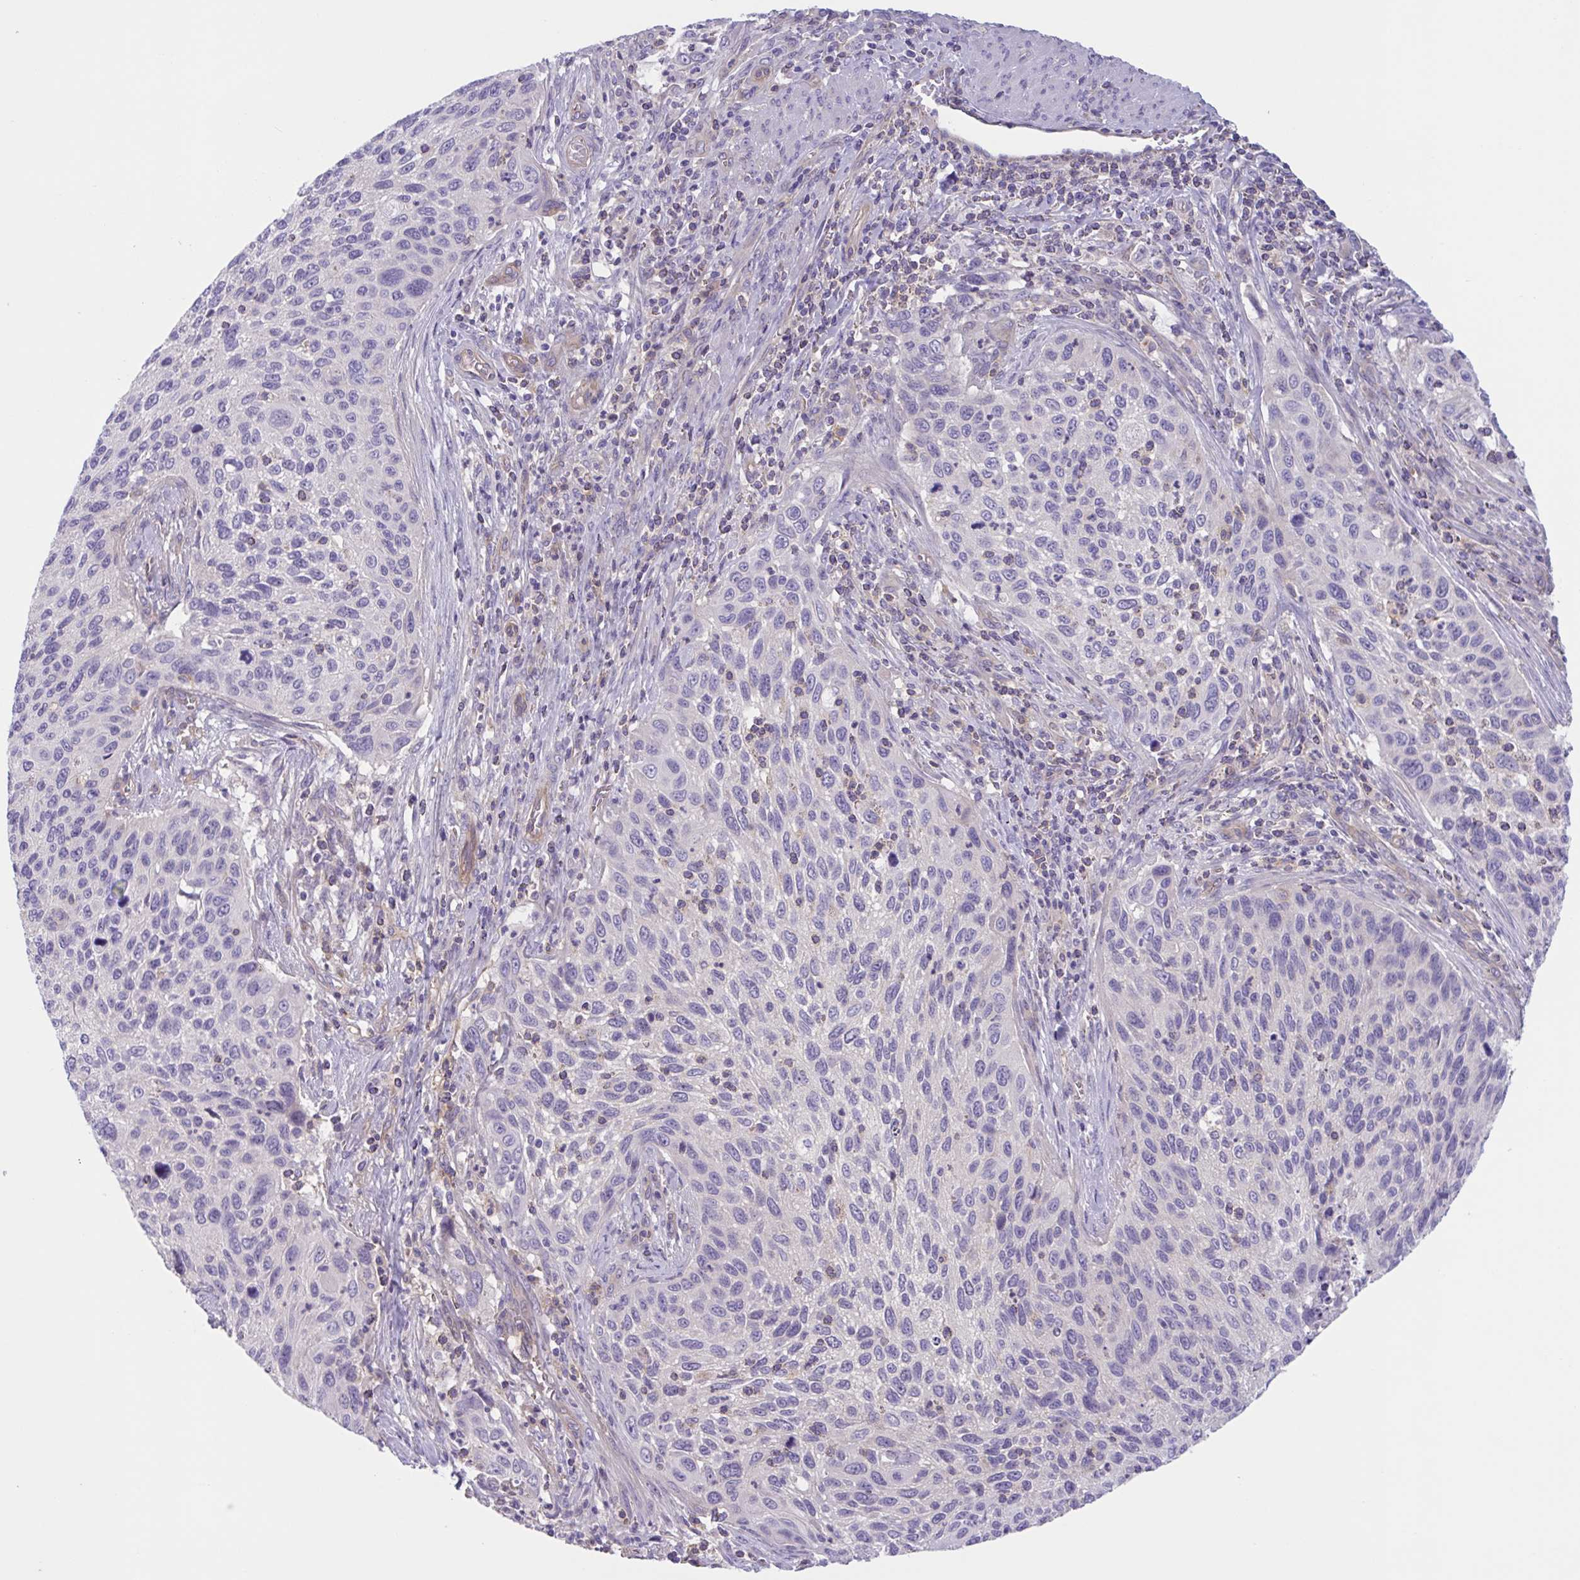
{"staining": {"intensity": "negative", "quantity": "none", "location": "none"}, "tissue": "cervical cancer", "cell_type": "Tumor cells", "image_type": "cancer", "snomed": [{"axis": "morphology", "description": "Squamous cell carcinoma, NOS"}, {"axis": "topography", "description": "Cervix"}], "caption": "Immunohistochemistry (IHC) image of neoplastic tissue: human cervical cancer stained with DAB displays no significant protein positivity in tumor cells. Nuclei are stained in blue.", "gene": "TTC7B", "patient": {"sex": "female", "age": 70}}